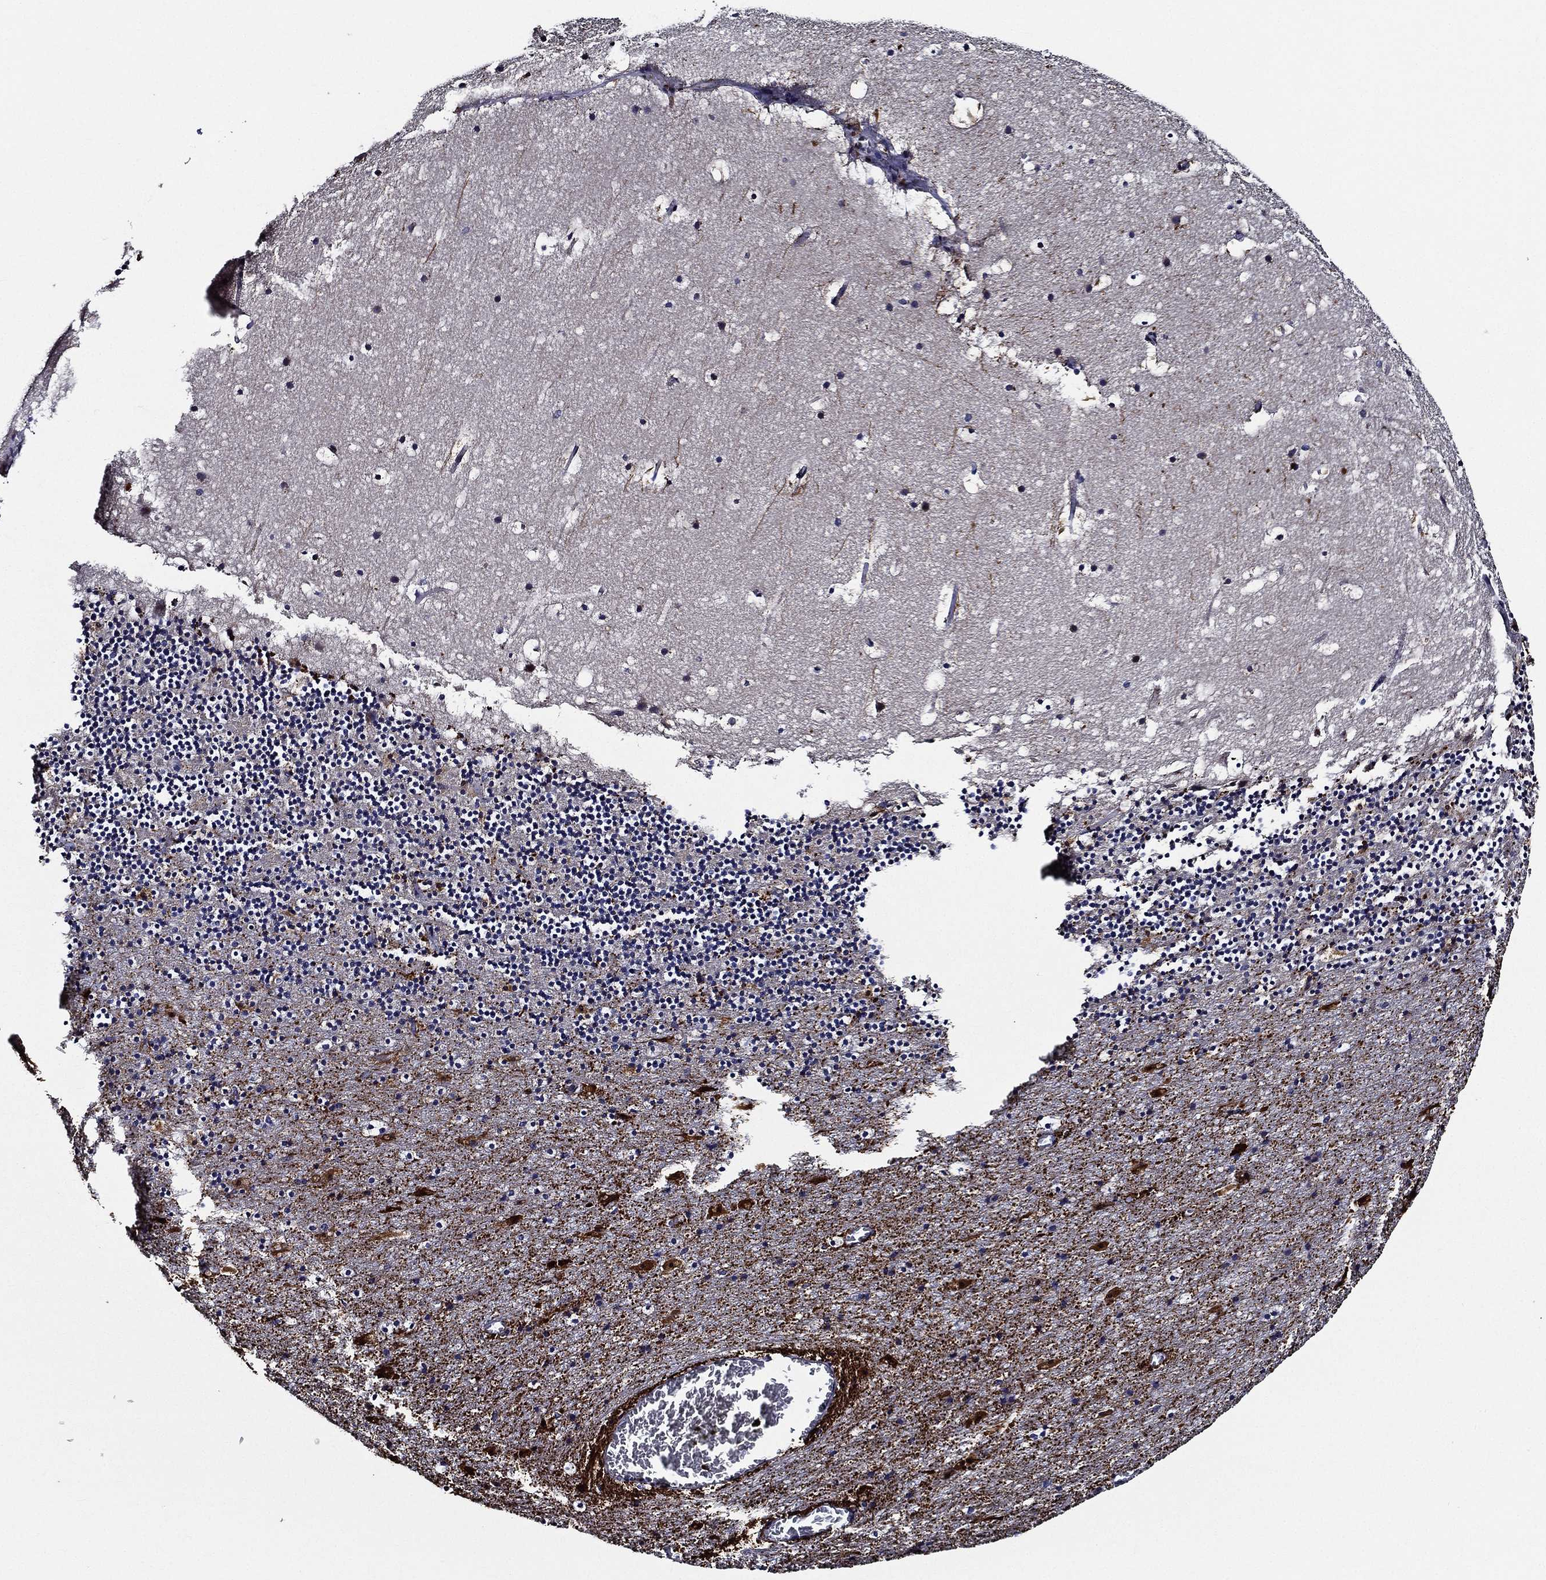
{"staining": {"intensity": "negative", "quantity": "none", "location": "none"}, "tissue": "cerebellum", "cell_type": "Cells in granular layer", "image_type": "normal", "snomed": [{"axis": "morphology", "description": "Normal tissue, NOS"}, {"axis": "topography", "description": "Cerebellum"}], "caption": "Immunohistochemistry (IHC) photomicrograph of benign cerebellum stained for a protein (brown), which reveals no expression in cells in granular layer. (Brightfield microscopy of DAB immunohistochemistry (IHC) at high magnification).", "gene": "KIF20B", "patient": {"sex": "male", "age": 37}}